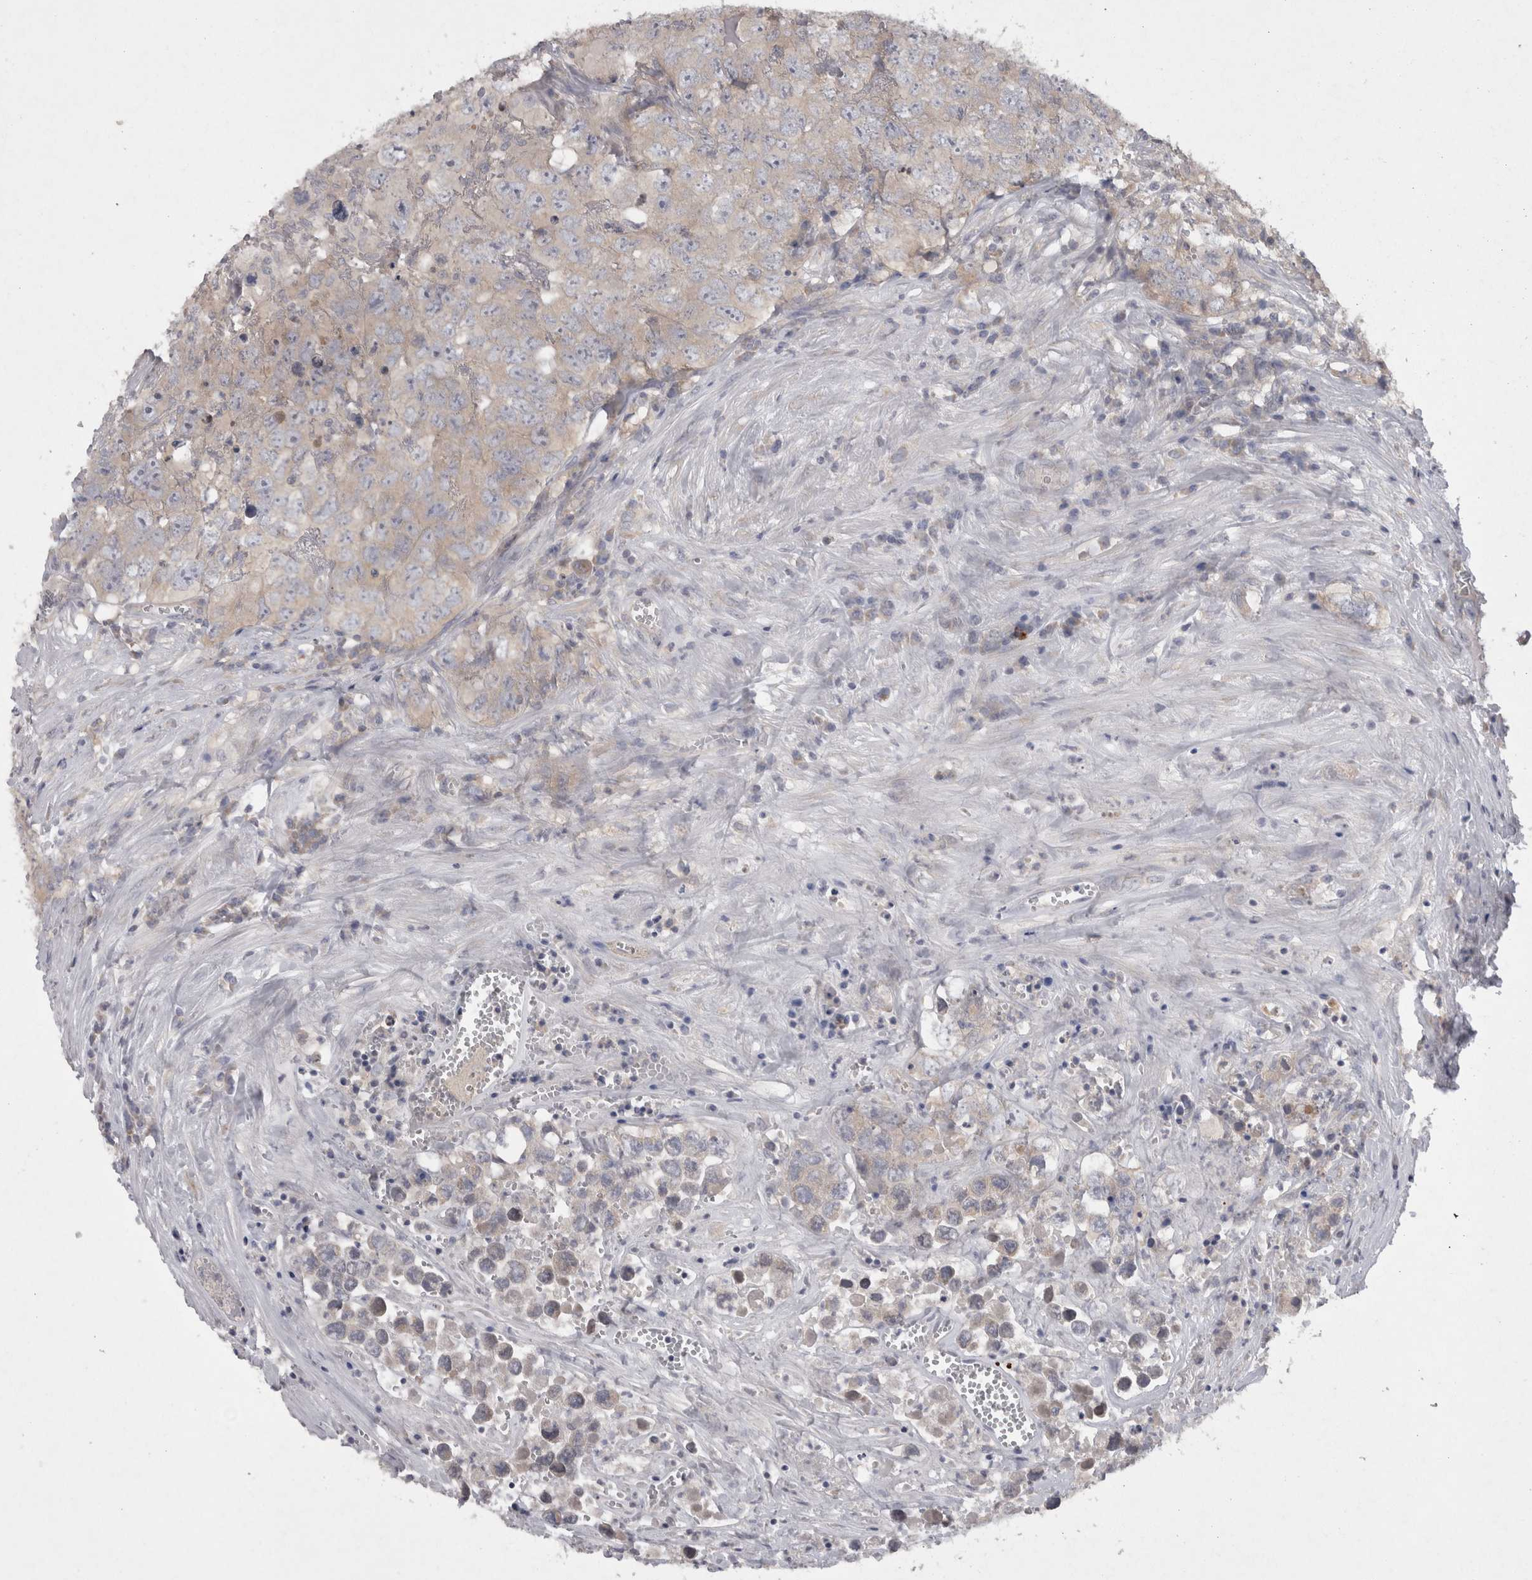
{"staining": {"intensity": "negative", "quantity": "none", "location": "none"}, "tissue": "testis cancer", "cell_type": "Tumor cells", "image_type": "cancer", "snomed": [{"axis": "morphology", "description": "Seminoma, NOS"}, {"axis": "morphology", "description": "Carcinoma, Embryonal, NOS"}, {"axis": "topography", "description": "Testis"}], "caption": "Testis cancer (seminoma) was stained to show a protein in brown. There is no significant expression in tumor cells. Nuclei are stained in blue.", "gene": "LRRC40", "patient": {"sex": "male", "age": 43}}